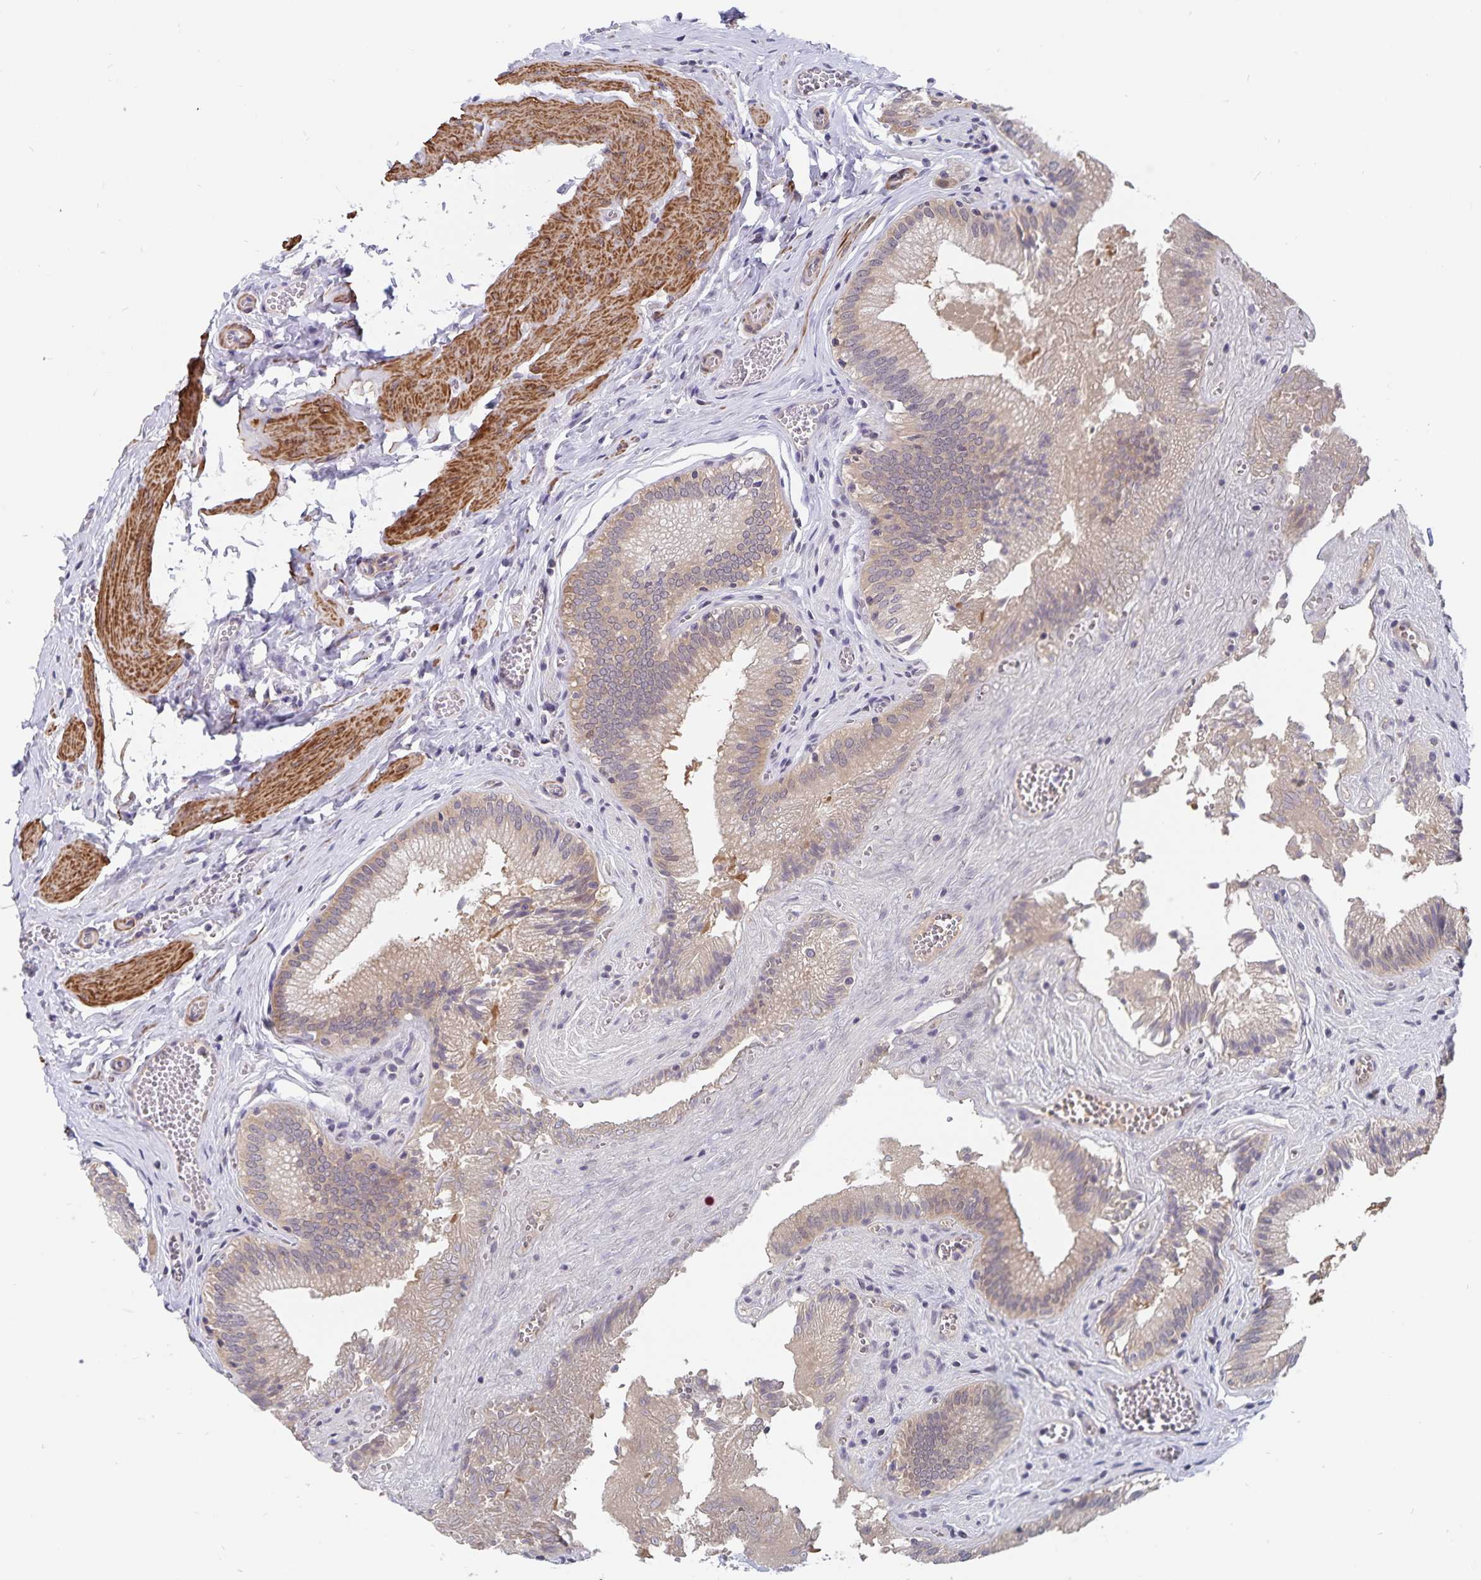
{"staining": {"intensity": "moderate", "quantity": "25%-75%", "location": "cytoplasmic/membranous"}, "tissue": "gallbladder", "cell_type": "Glandular cells", "image_type": "normal", "snomed": [{"axis": "morphology", "description": "Normal tissue, NOS"}, {"axis": "topography", "description": "Gallbladder"}, {"axis": "topography", "description": "Peripheral nerve tissue"}], "caption": "Protein expression analysis of benign gallbladder reveals moderate cytoplasmic/membranous positivity in about 25%-75% of glandular cells. Nuclei are stained in blue.", "gene": "BAG6", "patient": {"sex": "male", "age": 17}}